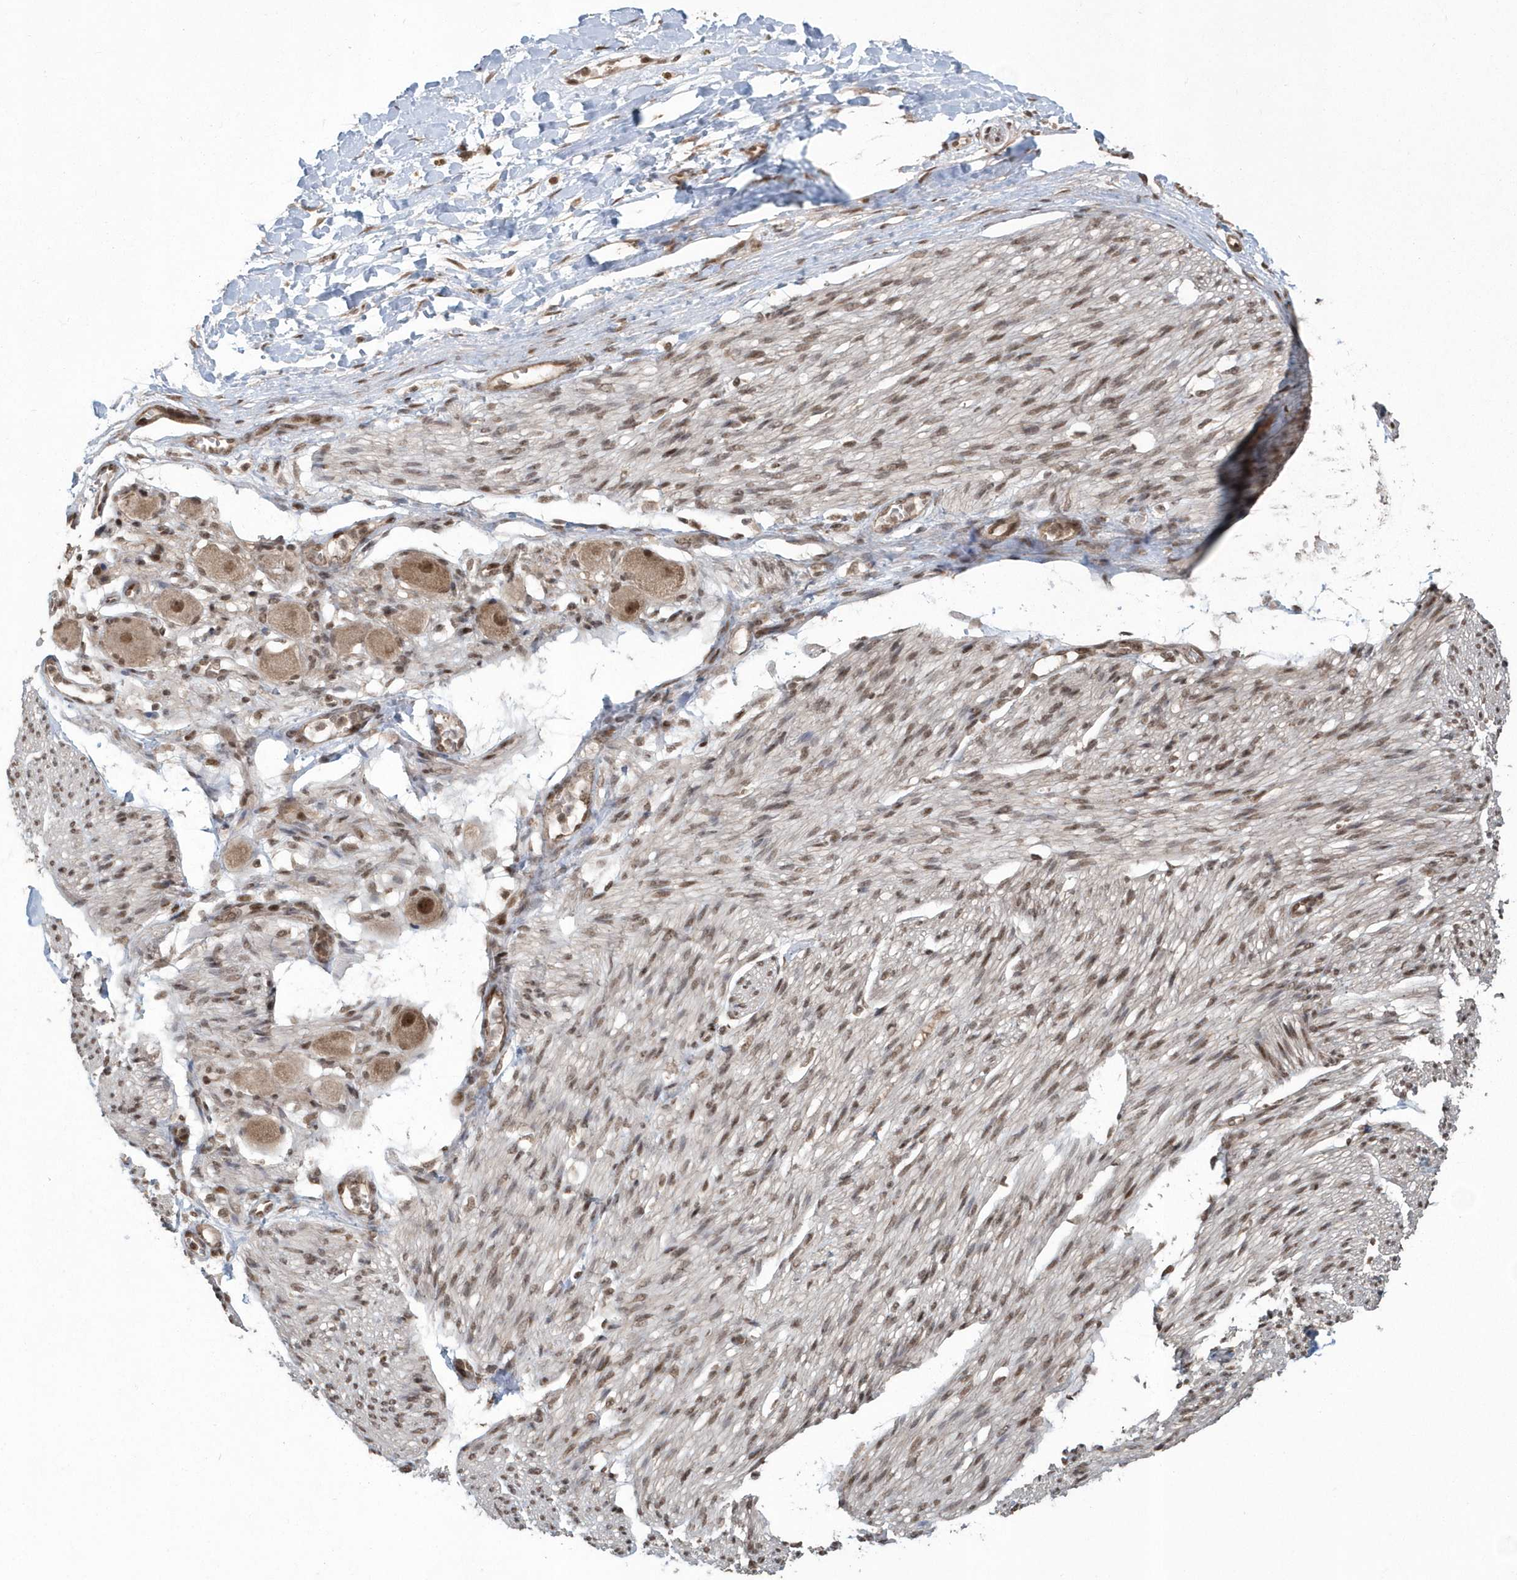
{"staining": {"intensity": "moderate", "quantity": ">75%", "location": "nuclear"}, "tissue": "adipose tissue", "cell_type": "Adipocytes", "image_type": "normal", "snomed": [{"axis": "morphology", "description": "Normal tissue, NOS"}, {"axis": "topography", "description": "Kidney"}, {"axis": "topography", "description": "Peripheral nerve tissue"}], "caption": "Adipose tissue stained with a protein marker reveals moderate staining in adipocytes.", "gene": "EPB41L4A", "patient": {"sex": "male", "age": 7}}